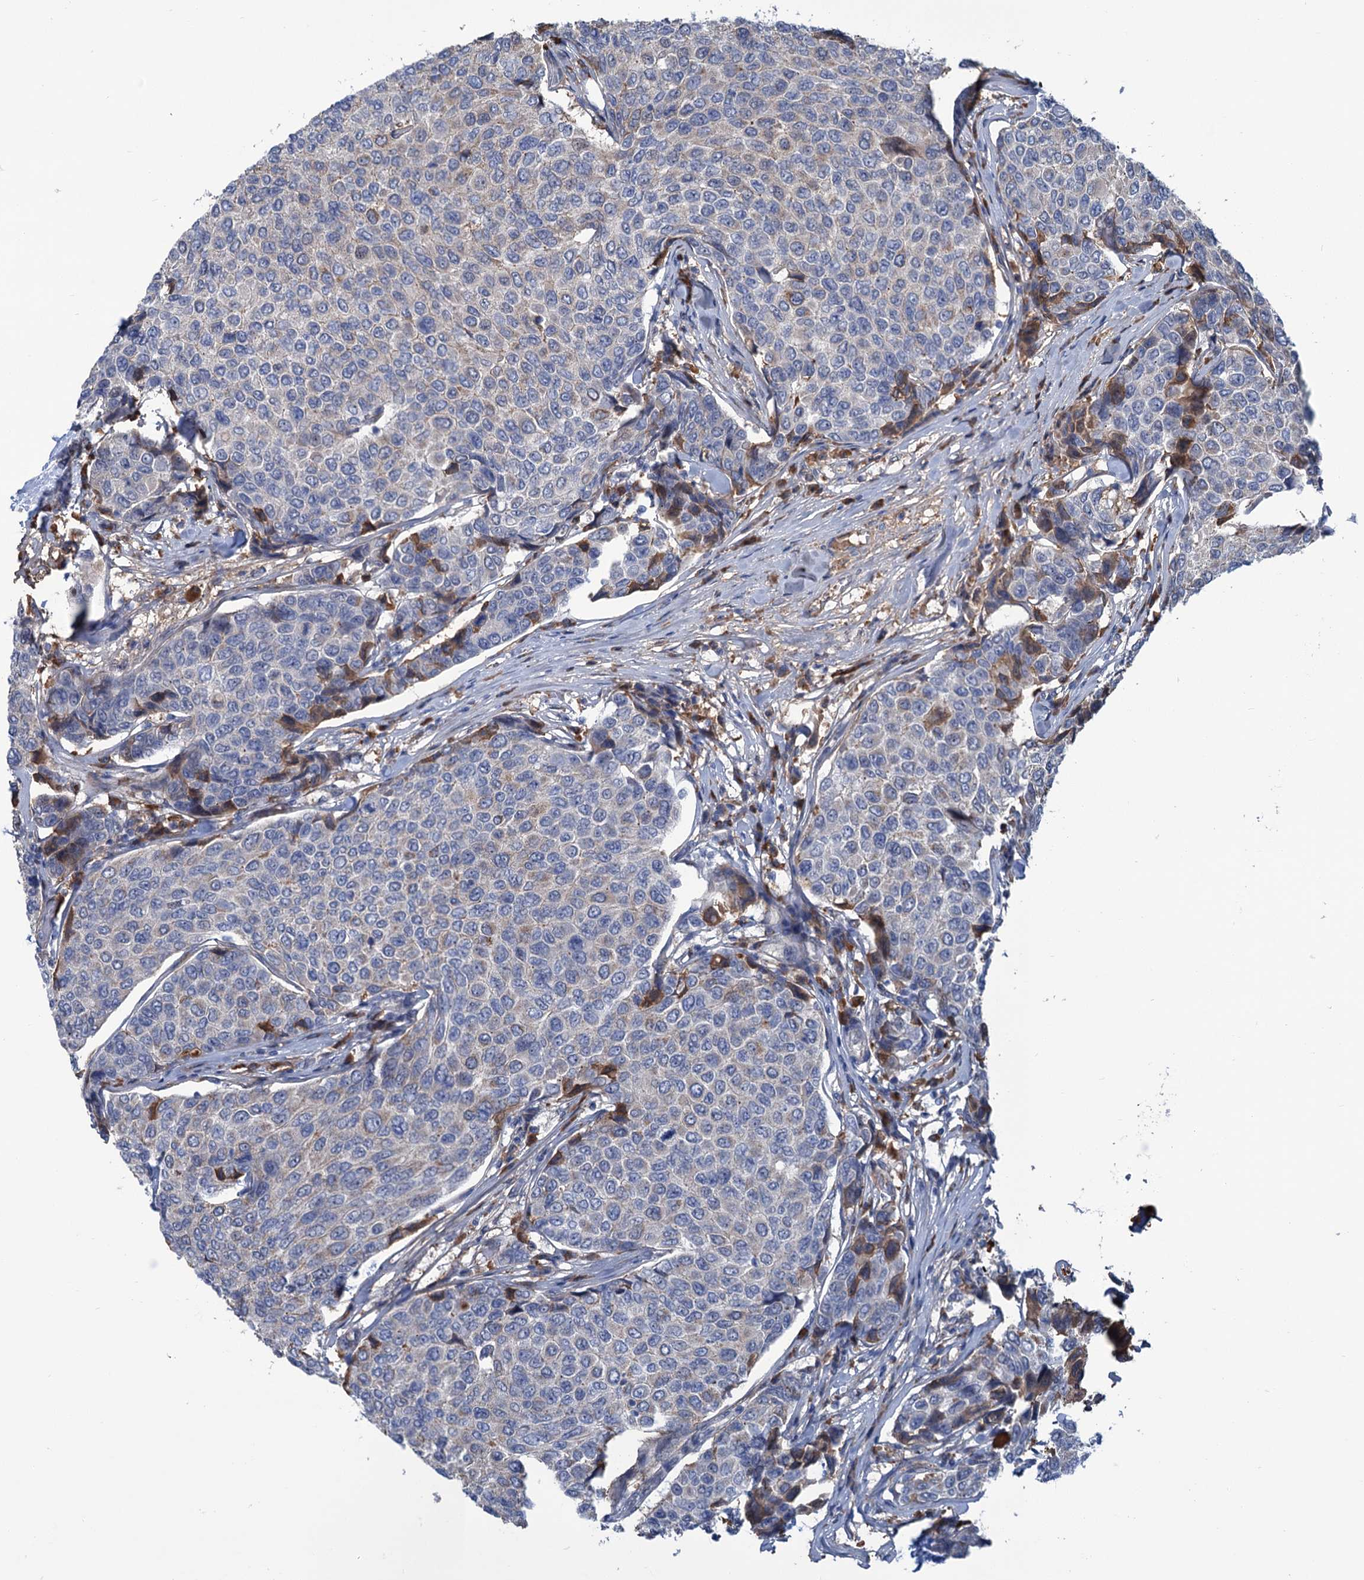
{"staining": {"intensity": "negative", "quantity": "none", "location": "none"}, "tissue": "breast cancer", "cell_type": "Tumor cells", "image_type": "cancer", "snomed": [{"axis": "morphology", "description": "Duct carcinoma"}, {"axis": "topography", "description": "Breast"}], "caption": "Breast cancer stained for a protein using immunohistochemistry displays no staining tumor cells.", "gene": "LPIN1", "patient": {"sex": "female", "age": 55}}